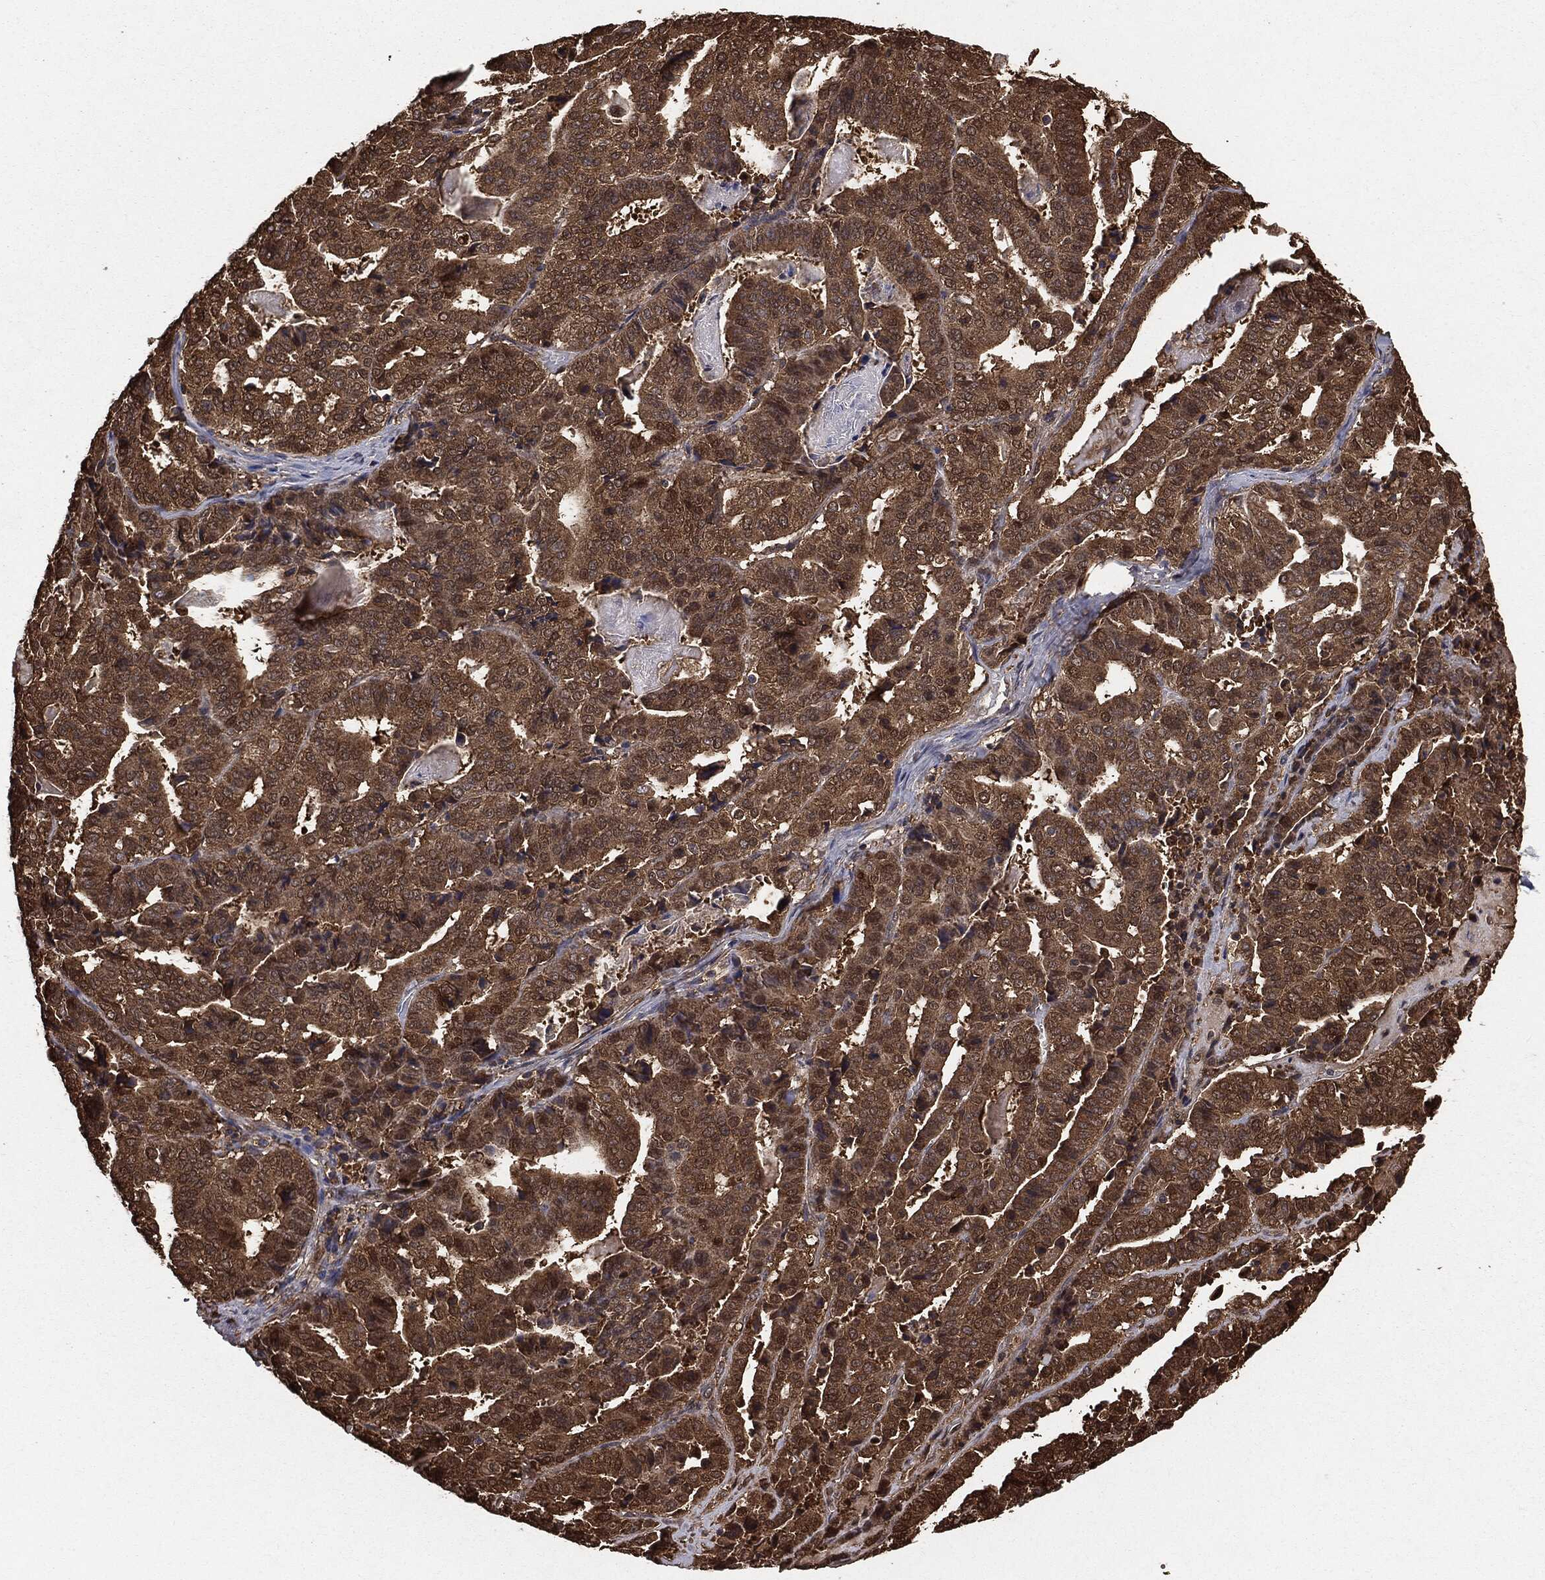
{"staining": {"intensity": "moderate", "quantity": ">75%", "location": "cytoplasmic/membranous"}, "tissue": "stomach cancer", "cell_type": "Tumor cells", "image_type": "cancer", "snomed": [{"axis": "morphology", "description": "Adenocarcinoma, NOS"}, {"axis": "topography", "description": "Stomach"}], "caption": "This histopathology image reveals immunohistochemistry staining of stomach cancer, with medium moderate cytoplasmic/membranous staining in approximately >75% of tumor cells.", "gene": "NME1", "patient": {"sex": "male", "age": 48}}